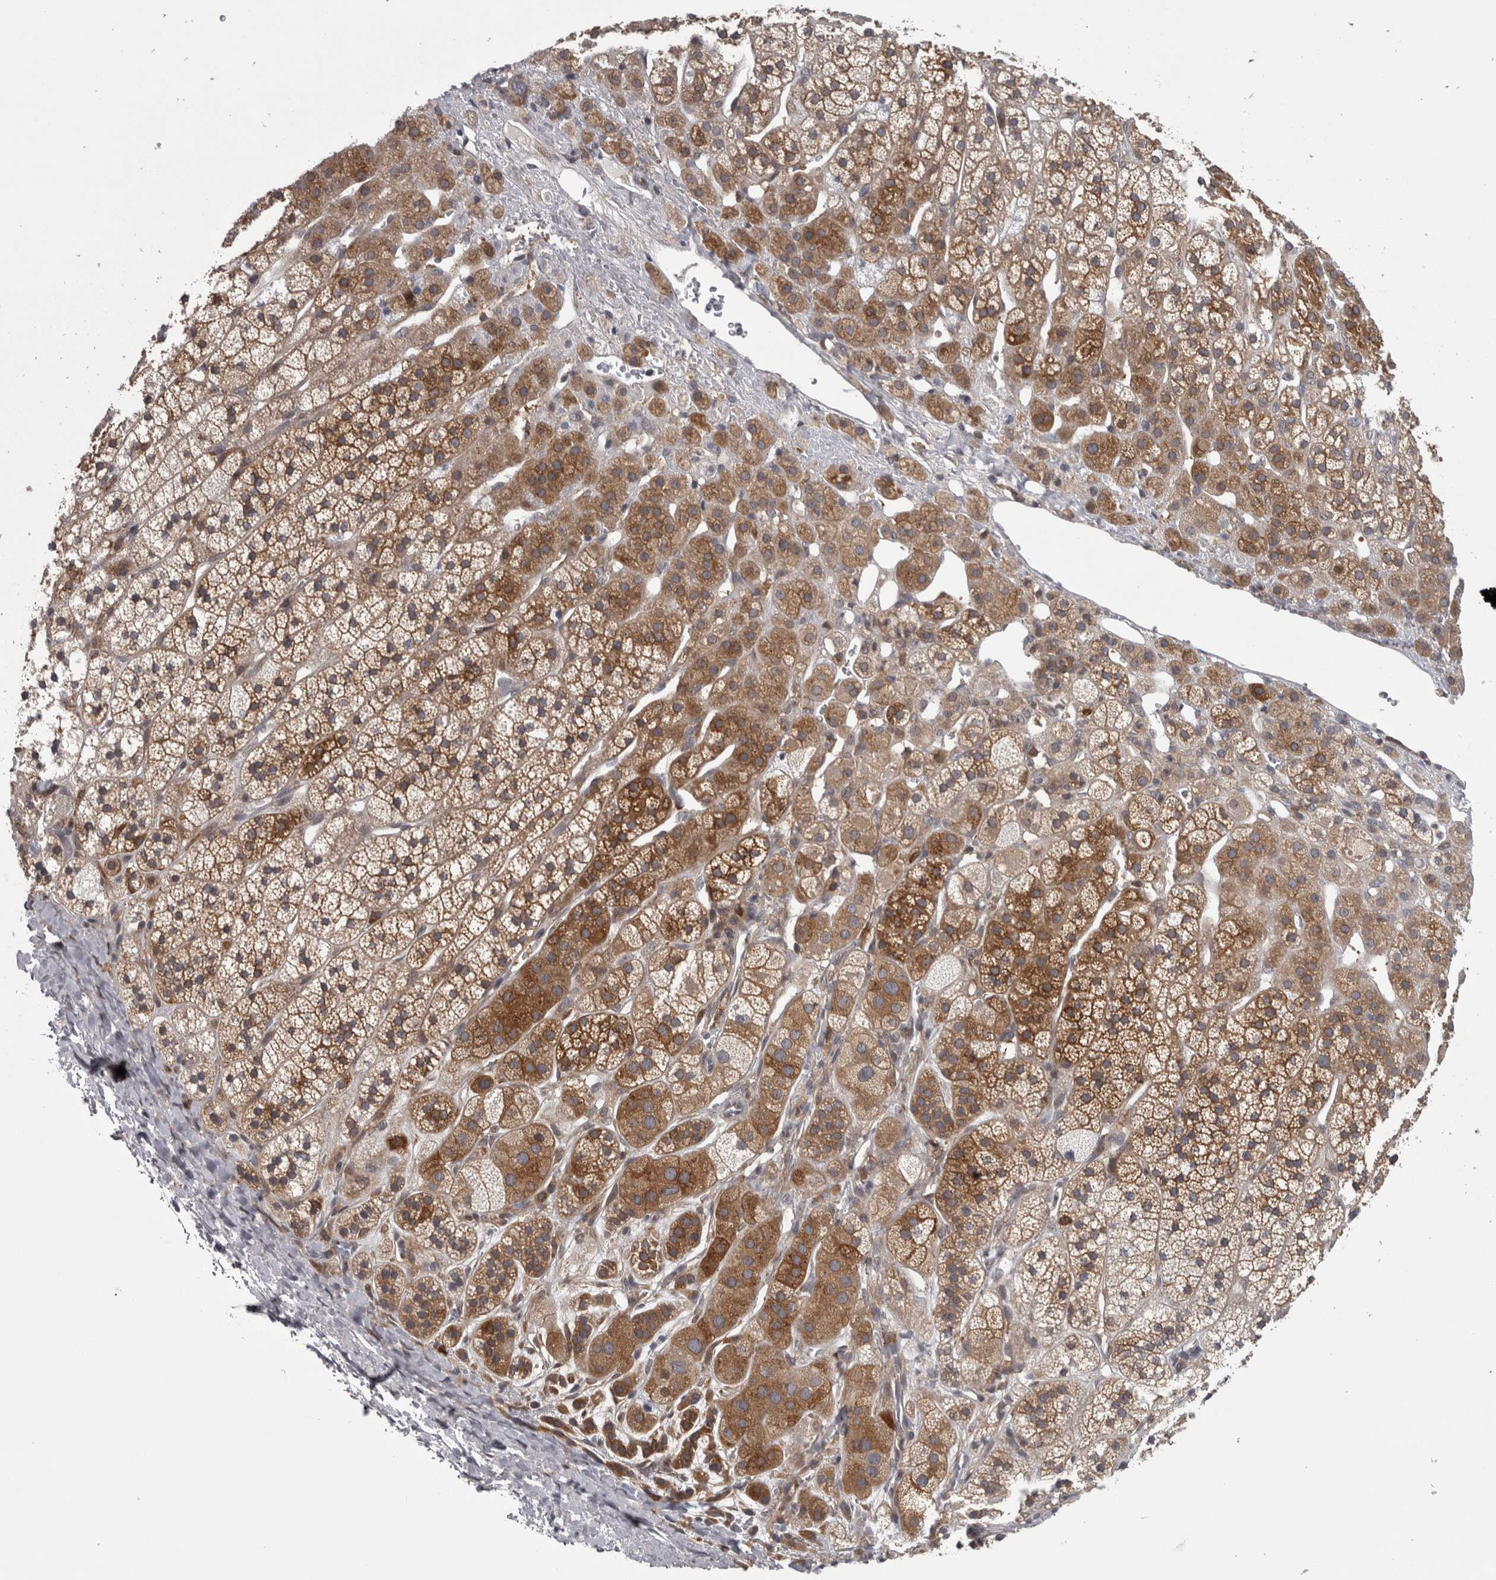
{"staining": {"intensity": "moderate", "quantity": ">75%", "location": "cytoplasmic/membranous"}, "tissue": "adrenal gland", "cell_type": "Glandular cells", "image_type": "normal", "snomed": [{"axis": "morphology", "description": "Normal tissue, NOS"}, {"axis": "topography", "description": "Adrenal gland"}], "caption": "Immunohistochemistry (IHC) of unremarkable adrenal gland shows medium levels of moderate cytoplasmic/membranous staining in about >75% of glandular cells.", "gene": "CACYBP", "patient": {"sex": "male", "age": 56}}